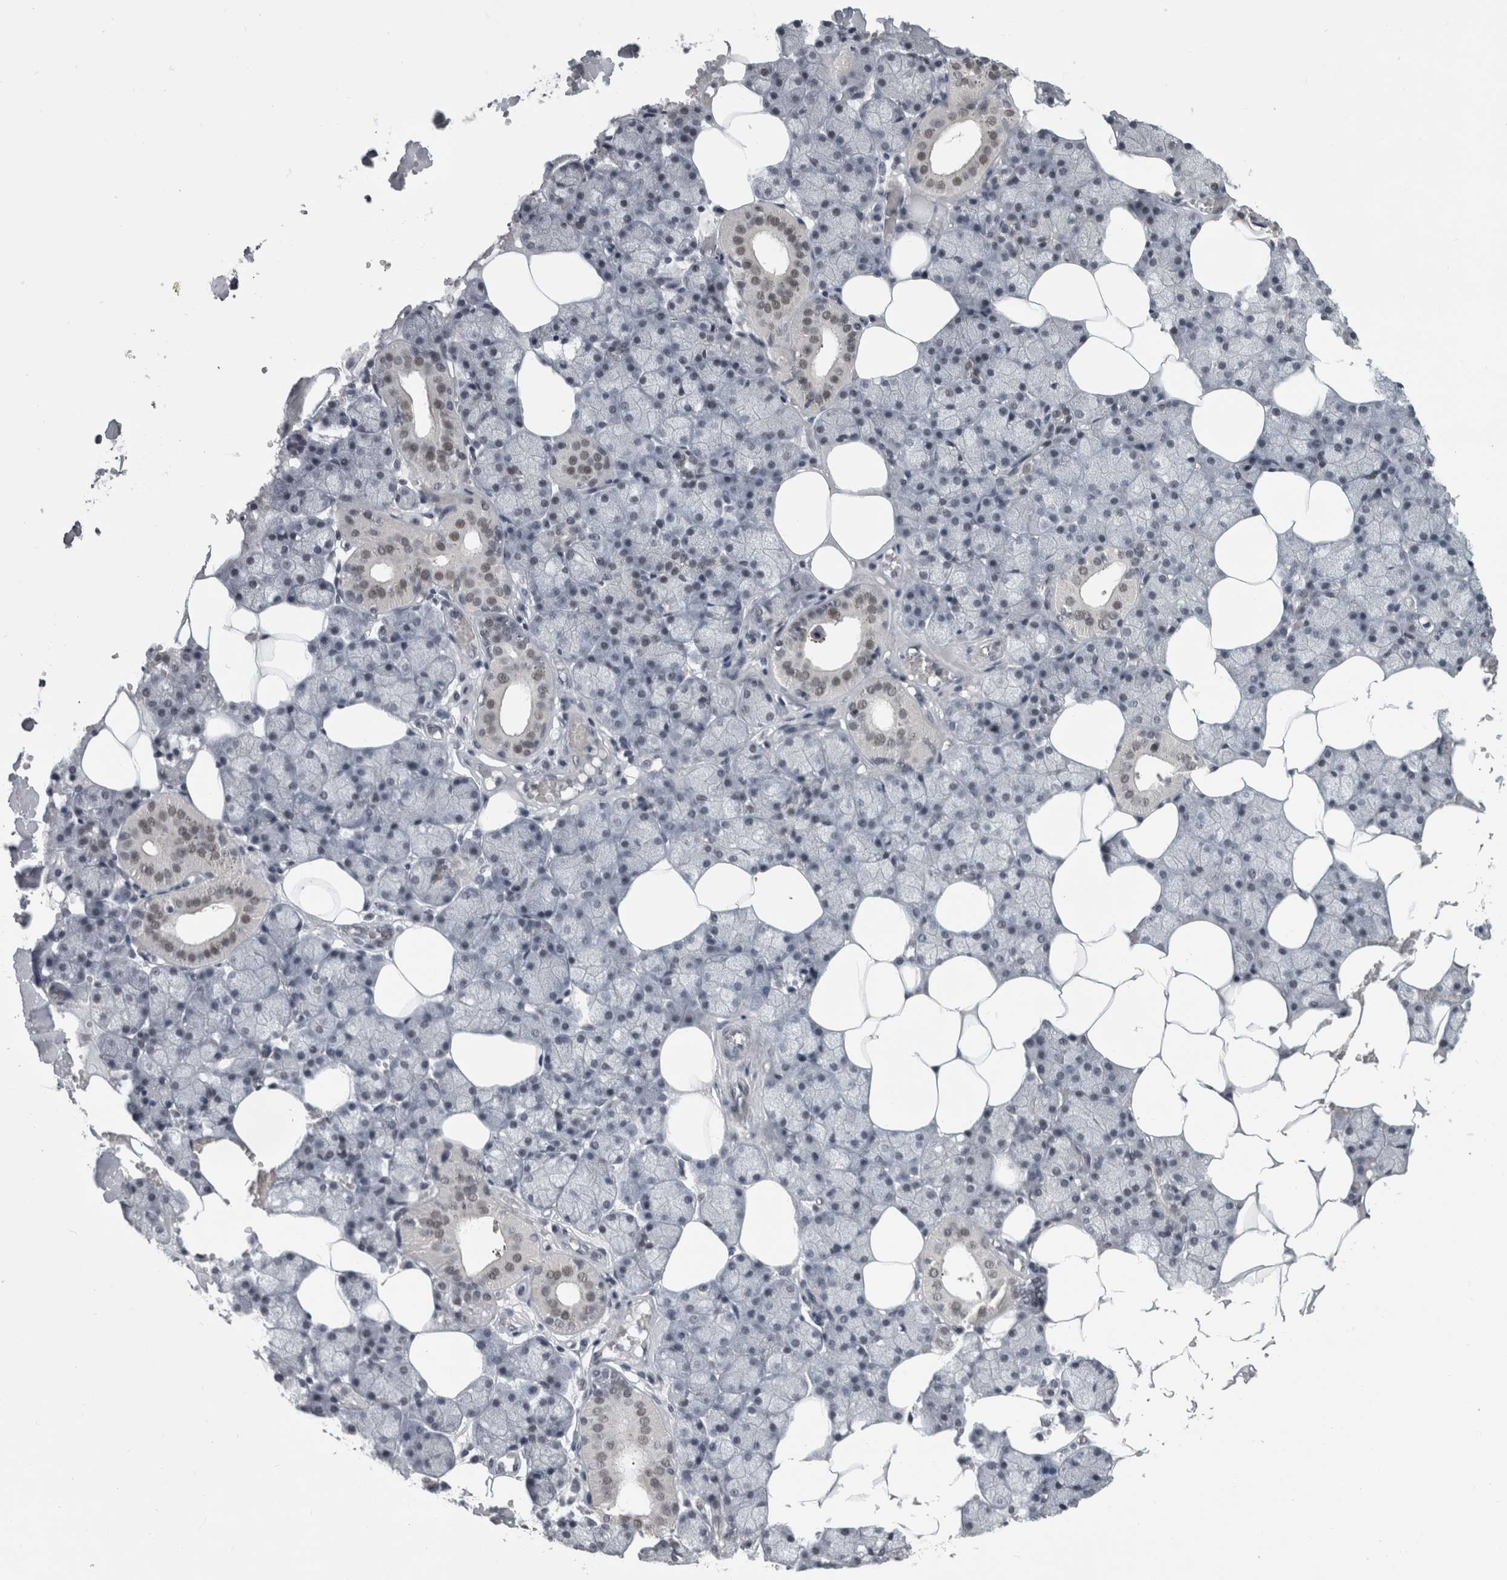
{"staining": {"intensity": "weak", "quantity": "<25%", "location": "nuclear"}, "tissue": "salivary gland", "cell_type": "Glandular cells", "image_type": "normal", "snomed": [{"axis": "morphology", "description": "Normal tissue, NOS"}, {"axis": "topography", "description": "Salivary gland"}], "caption": "A histopathology image of salivary gland stained for a protein exhibits no brown staining in glandular cells. Brightfield microscopy of IHC stained with DAB (3,3'-diaminobenzidine) (brown) and hematoxylin (blue), captured at high magnification.", "gene": "ARID4B", "patient": {"sex": "male", "age": 62}}